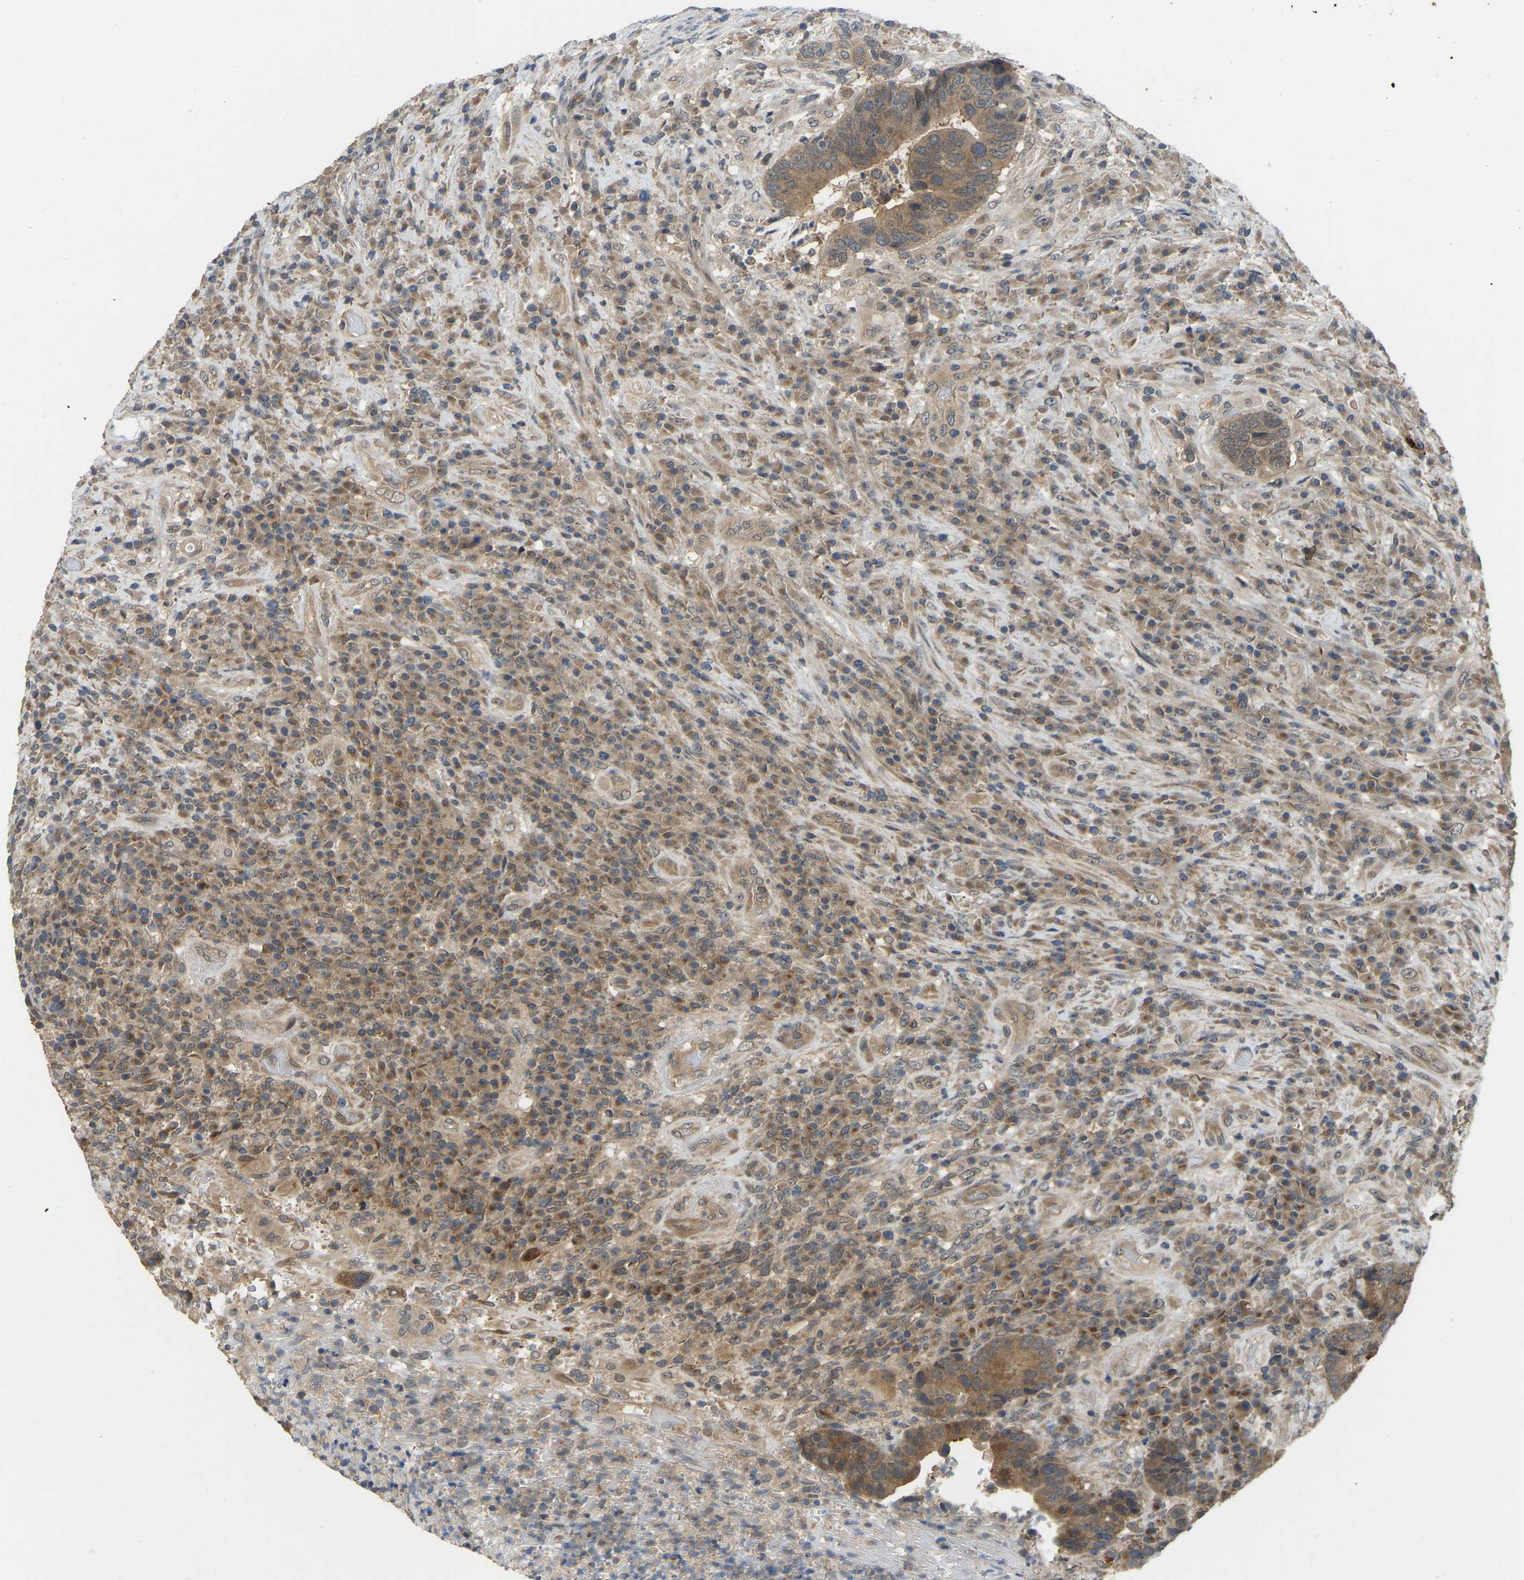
{"staining": {"intensity": "moderate", "quantity": ">75%", "location": "cytoplasmic/membranous"}, "tissue": "colorectal cancer", "cell_type": "Tumor cells", "image_type": "cancer", "snomed": [{"axis": "morphology", "description": "Adenocarcinoma, NOS"}, {"axis": "topography", "description": "Rectum"}], "caption": "Colorectal cancer (adenocarcinoma) stained with a protein marker displays moderate staining in tumor cells.", "gene": "NDRG3", "patient": {"sex": "female", "age": 89}}